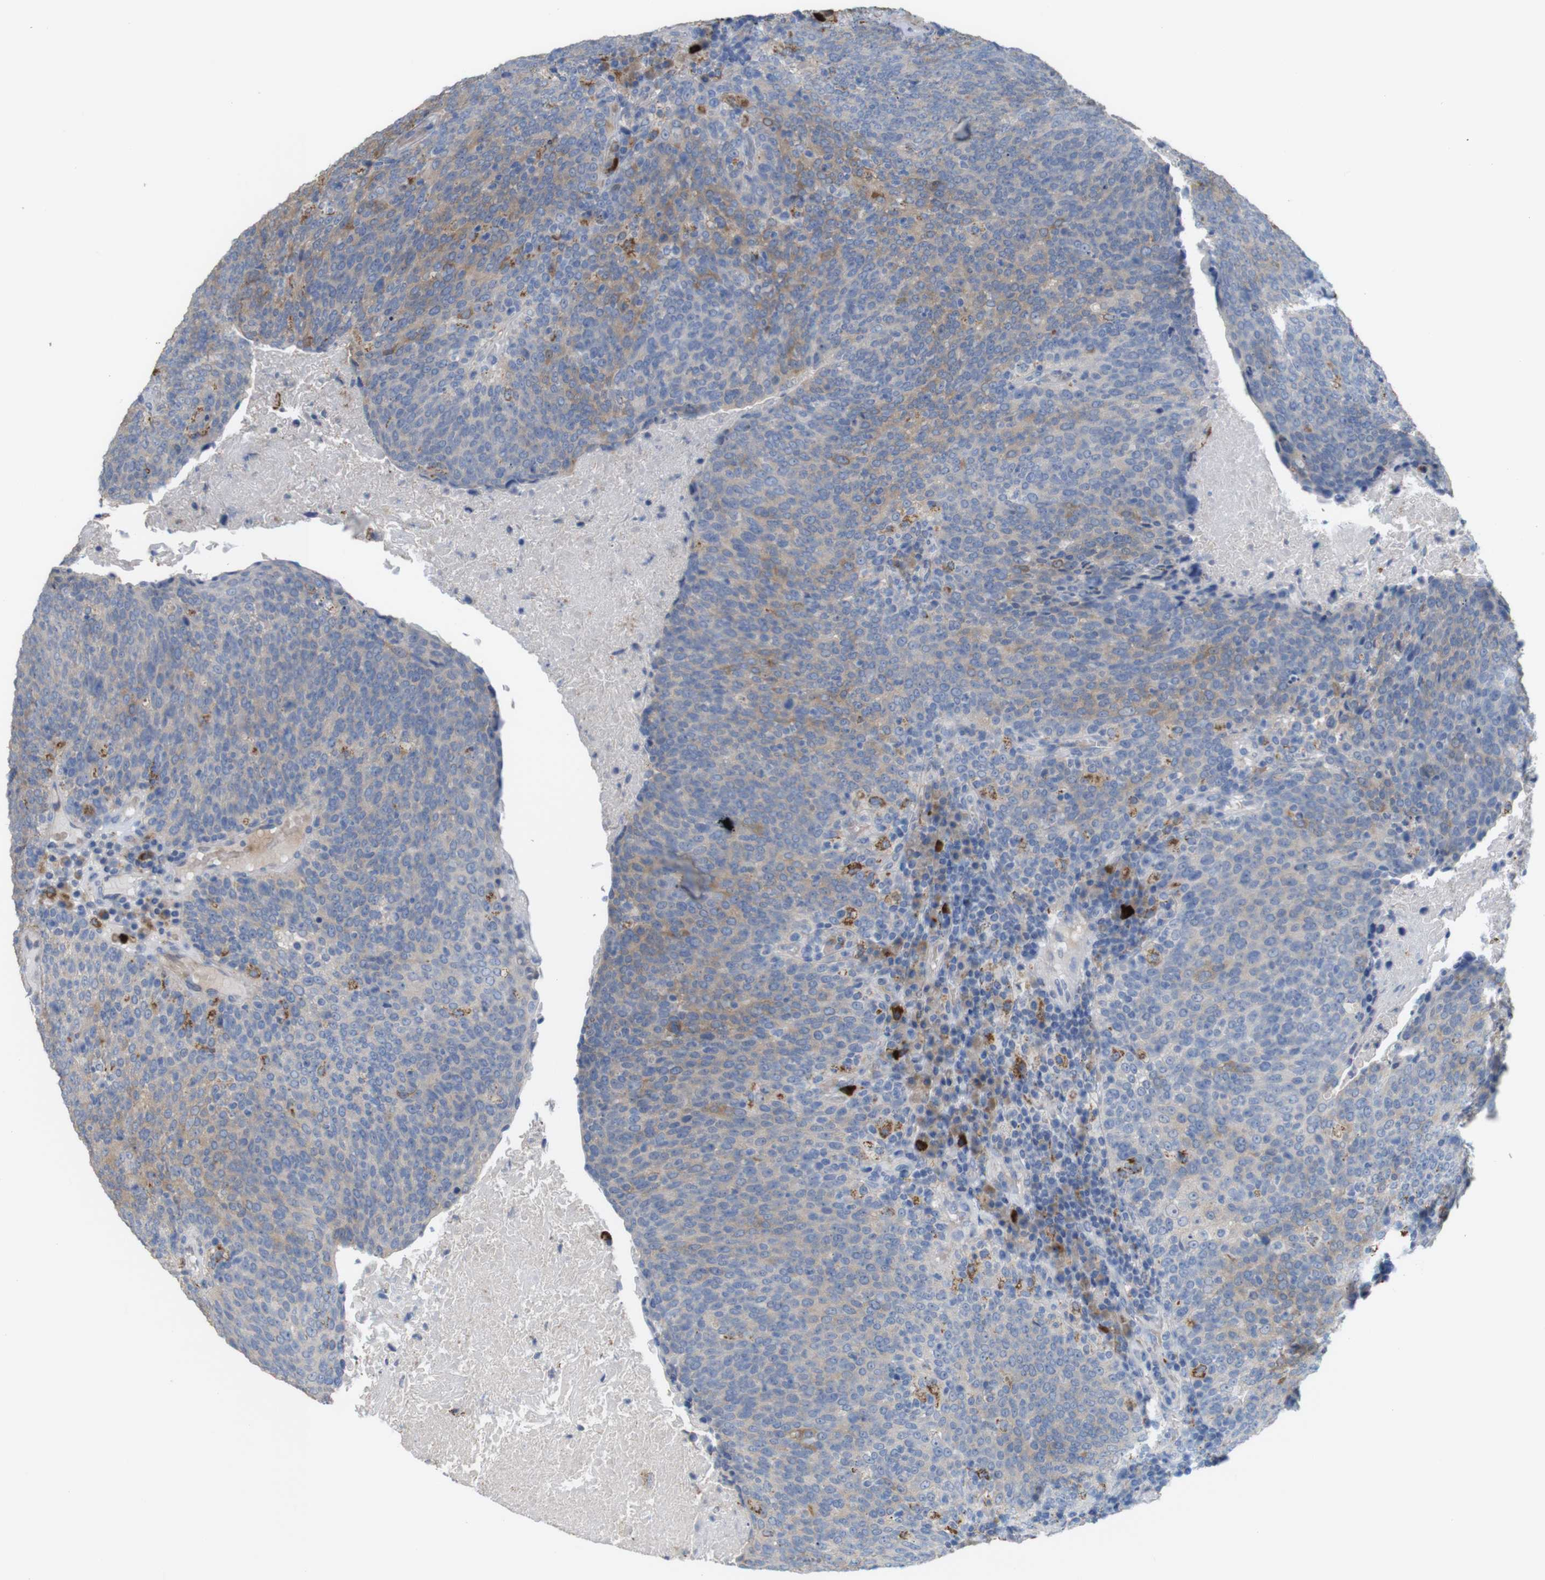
{"staining": {"intensity": "weak", "quantity": "<25%", "location": "cytoplasmic/membranous"}, "tissue": "head and neck cancer", "cell_type": "Tumor cells", "image_type": "cancer", "snomed": [{"axis": "morphology", "description": "Squamous cell carcinoma, NOS"}, {"axis": "morphology", "description": "Squamous cell carcinoma, metastatic, NOS"}, {"axis": "topography", "description": "Lymph node"}, {"axis": "topography", "description": "Head-Neck"}], "caption": "Tumor cells are negative for protein expression in human head and neck cancer. The staining is performed using DAB brown chromogen with nuclei counter-stained in using hematoxylin.", "gene": "PTPRR", "patient": {"sex": "male", "age": 62}}